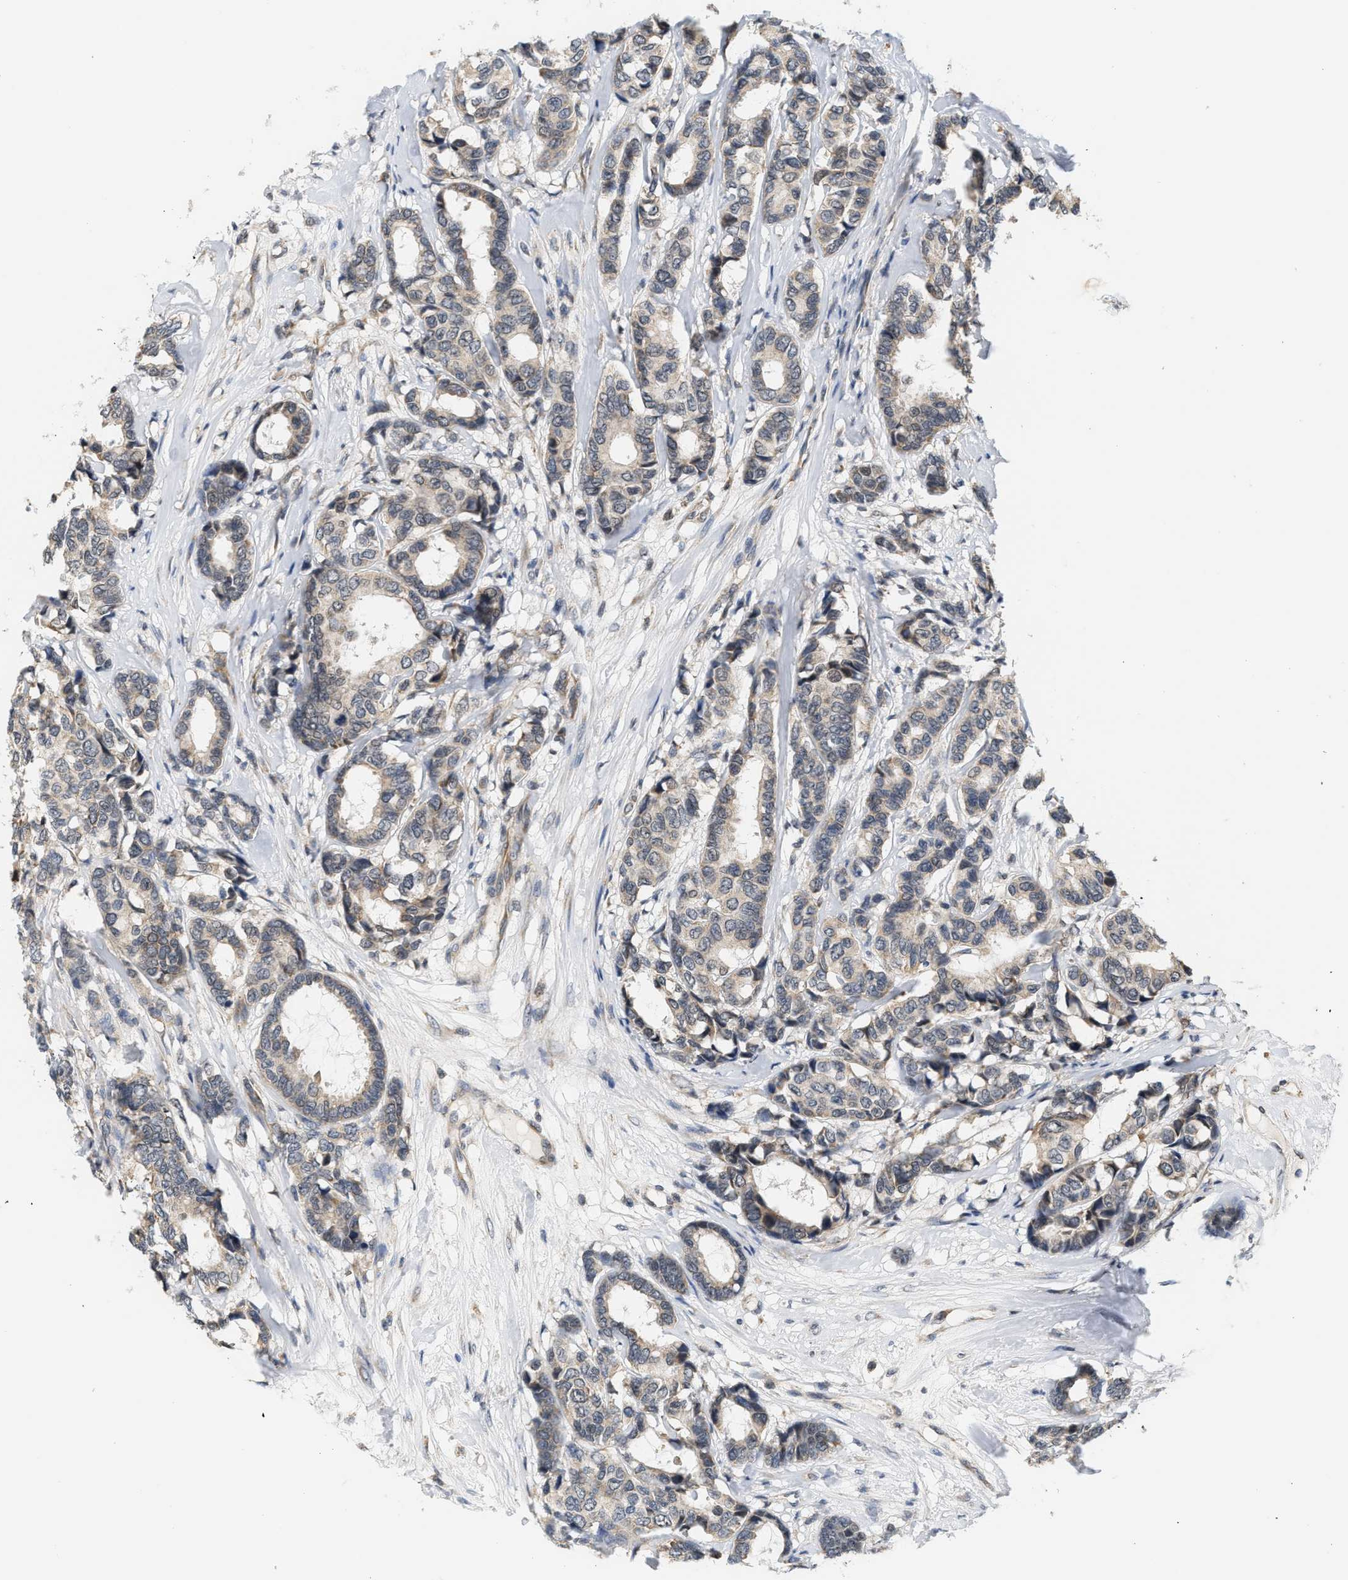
{"staining": {"intensity": "weak", "quantity": "25%-75%", "location": "cytoplasmic/membranous"}, "tissue": "breast cancer", "cell_type": "Tumor cells", "image_type": "cancer", "snomed": [{"axis": "morphology", "description": "Duct carcinoma"}, {"axis": "topography", "description": "Breast"}], "caption": "Breast cancer (intraductal carcinoma) tissue exhibits weak cytoplasmic/membranous staining in approximately 25%-75% of tumor cells, visualized by immunohistochemistry.", "gene": "GIGYF1", "patient": {"sex": "female", "age": 87}}